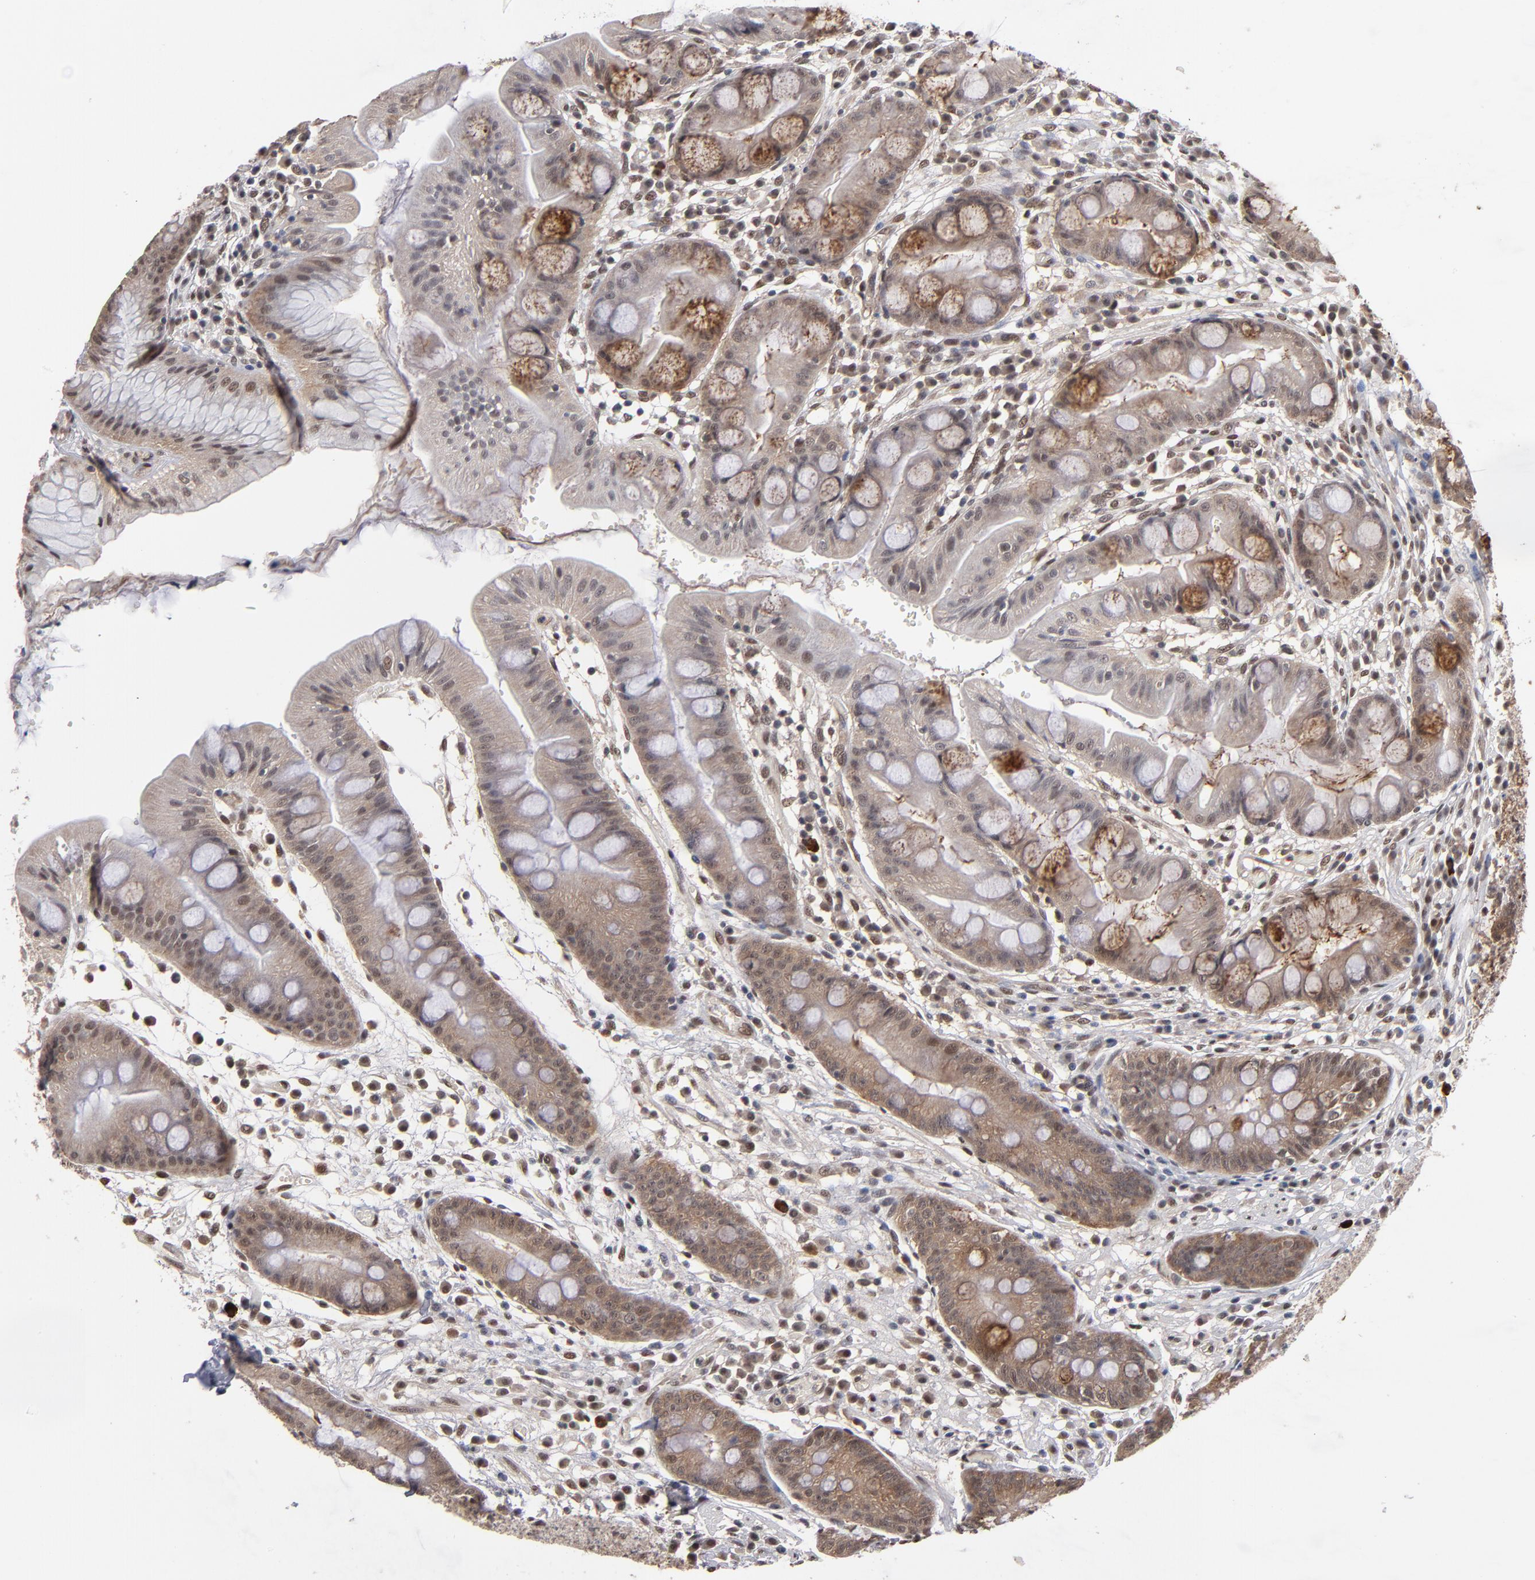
{"staining": {"intensity": "moderate", "quantity": ">75%", "location": "cytoplasmic/membranous,nuclear"}, "tissue": "stomach", "cell_type": "Glandular cells", "image_type": "normal", "snomed": [{"axis": "morphology", "description": "Normal tissue, NOS"}, {"axis": "morphology", "description": "Inflammation, NOS"}, {"axis": "topography", "description": "Stomach, lower"}], "caption": "A micrograph showing moderate cytoplasmic/membranous,nuclear expression in approximately >75% of glandular cells in benign stomach, as visualized by brown immunohistochemical staining.", "gene": "HUWE1", "patient": {"sex": "male", "age": 59}}